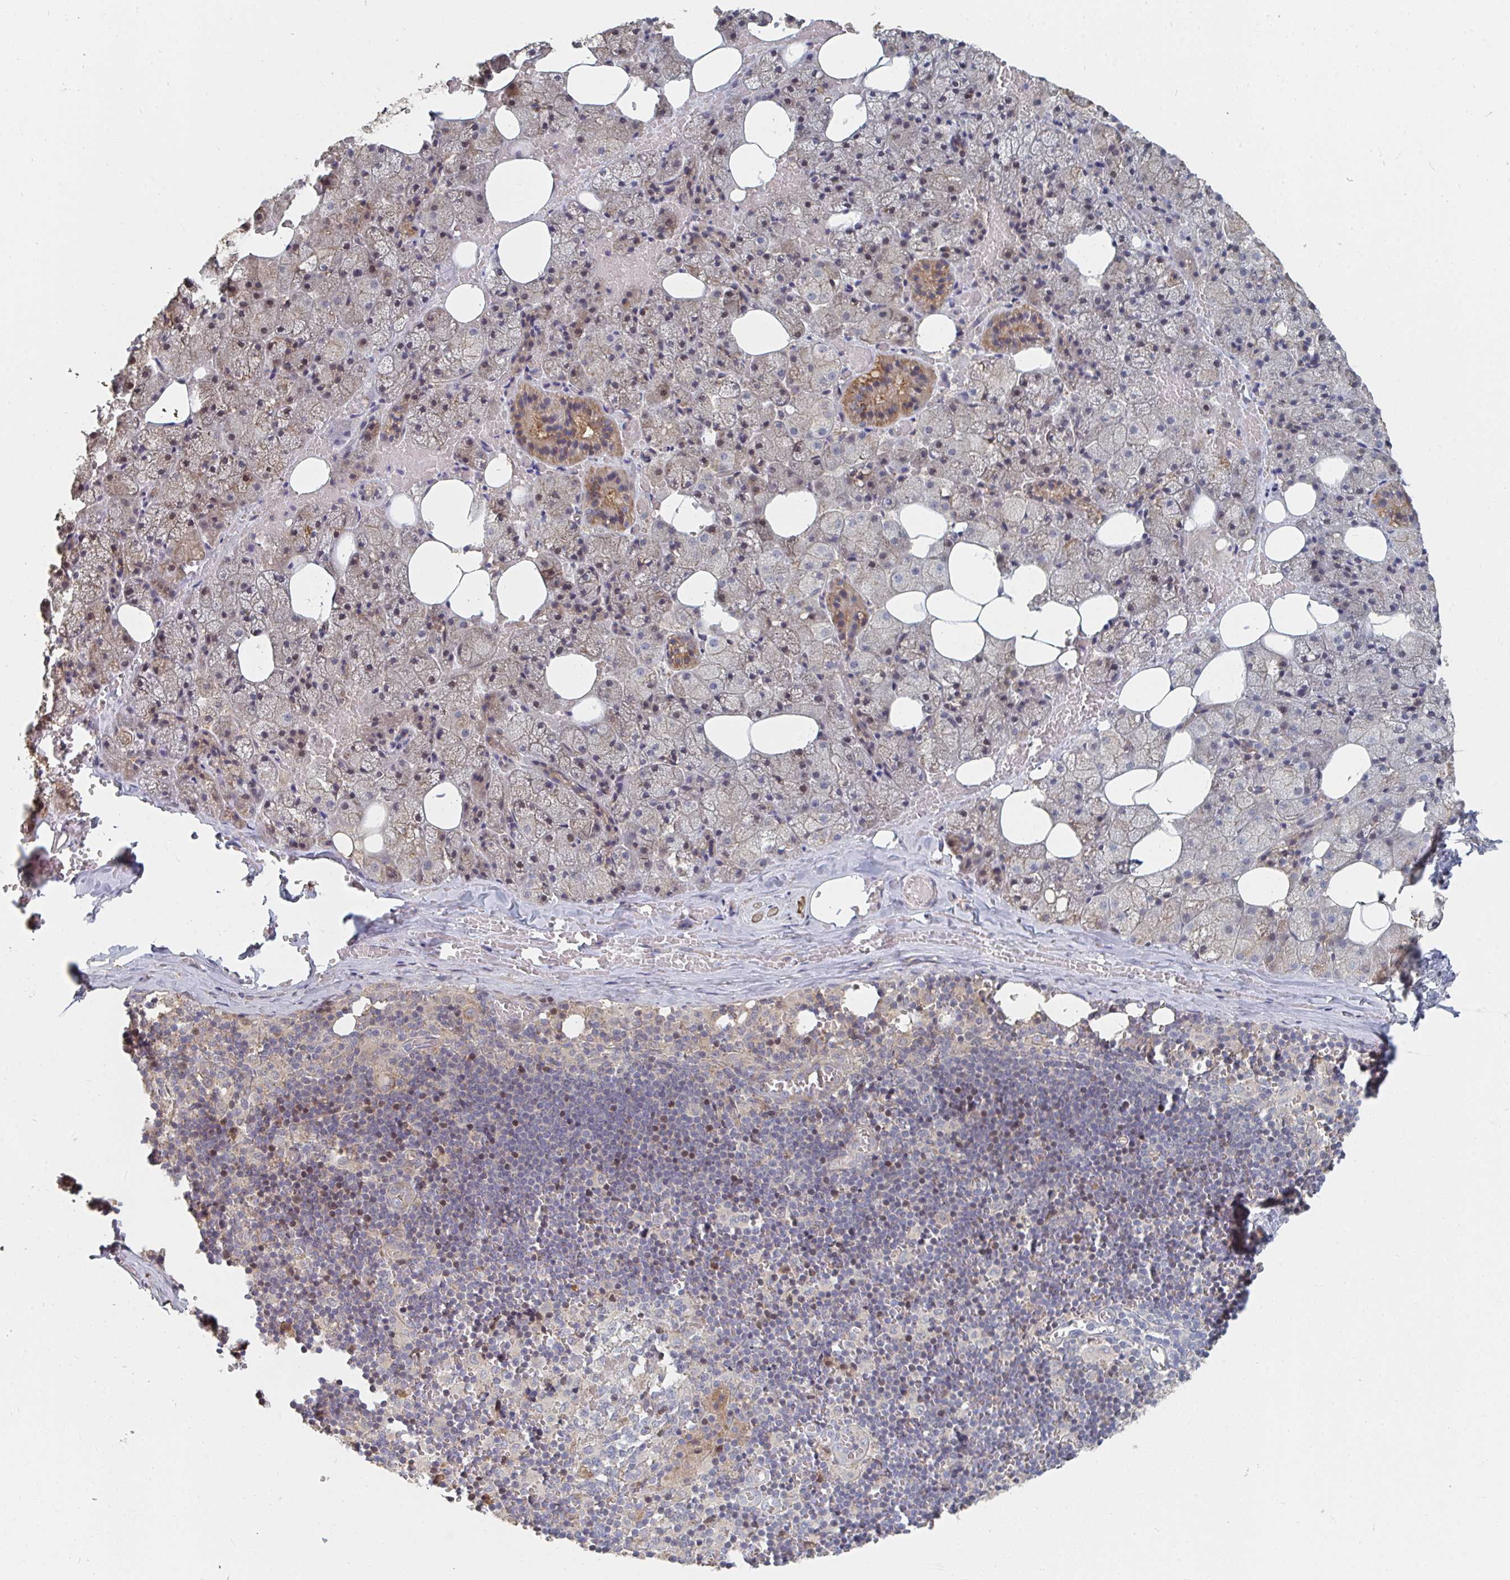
{"staining": {"intensity": "moderate", "quantity": "25%-75%", "location": "cytoplasmic/membranous"}, "tissue": "salivary gland", "cell_type": "Glandular cells", "image_type": "normal", "snomed": [{"axis": "morphology", "description": "Normal tissue, NOS"}, {"axis": "topography", "description": "Salivary gland"}, {"axis": "topography", "description": "Peripheral nerve tissue"}], "caption": "This is a photomicrograph of immunohistochemistry (IHC) staining of benign salivary gland, which shows moderate positivity in the cytoplasmic/membranous of glandular cells.", "gene": "PTEN", "patient": {"sex": "male", "age": 38}}